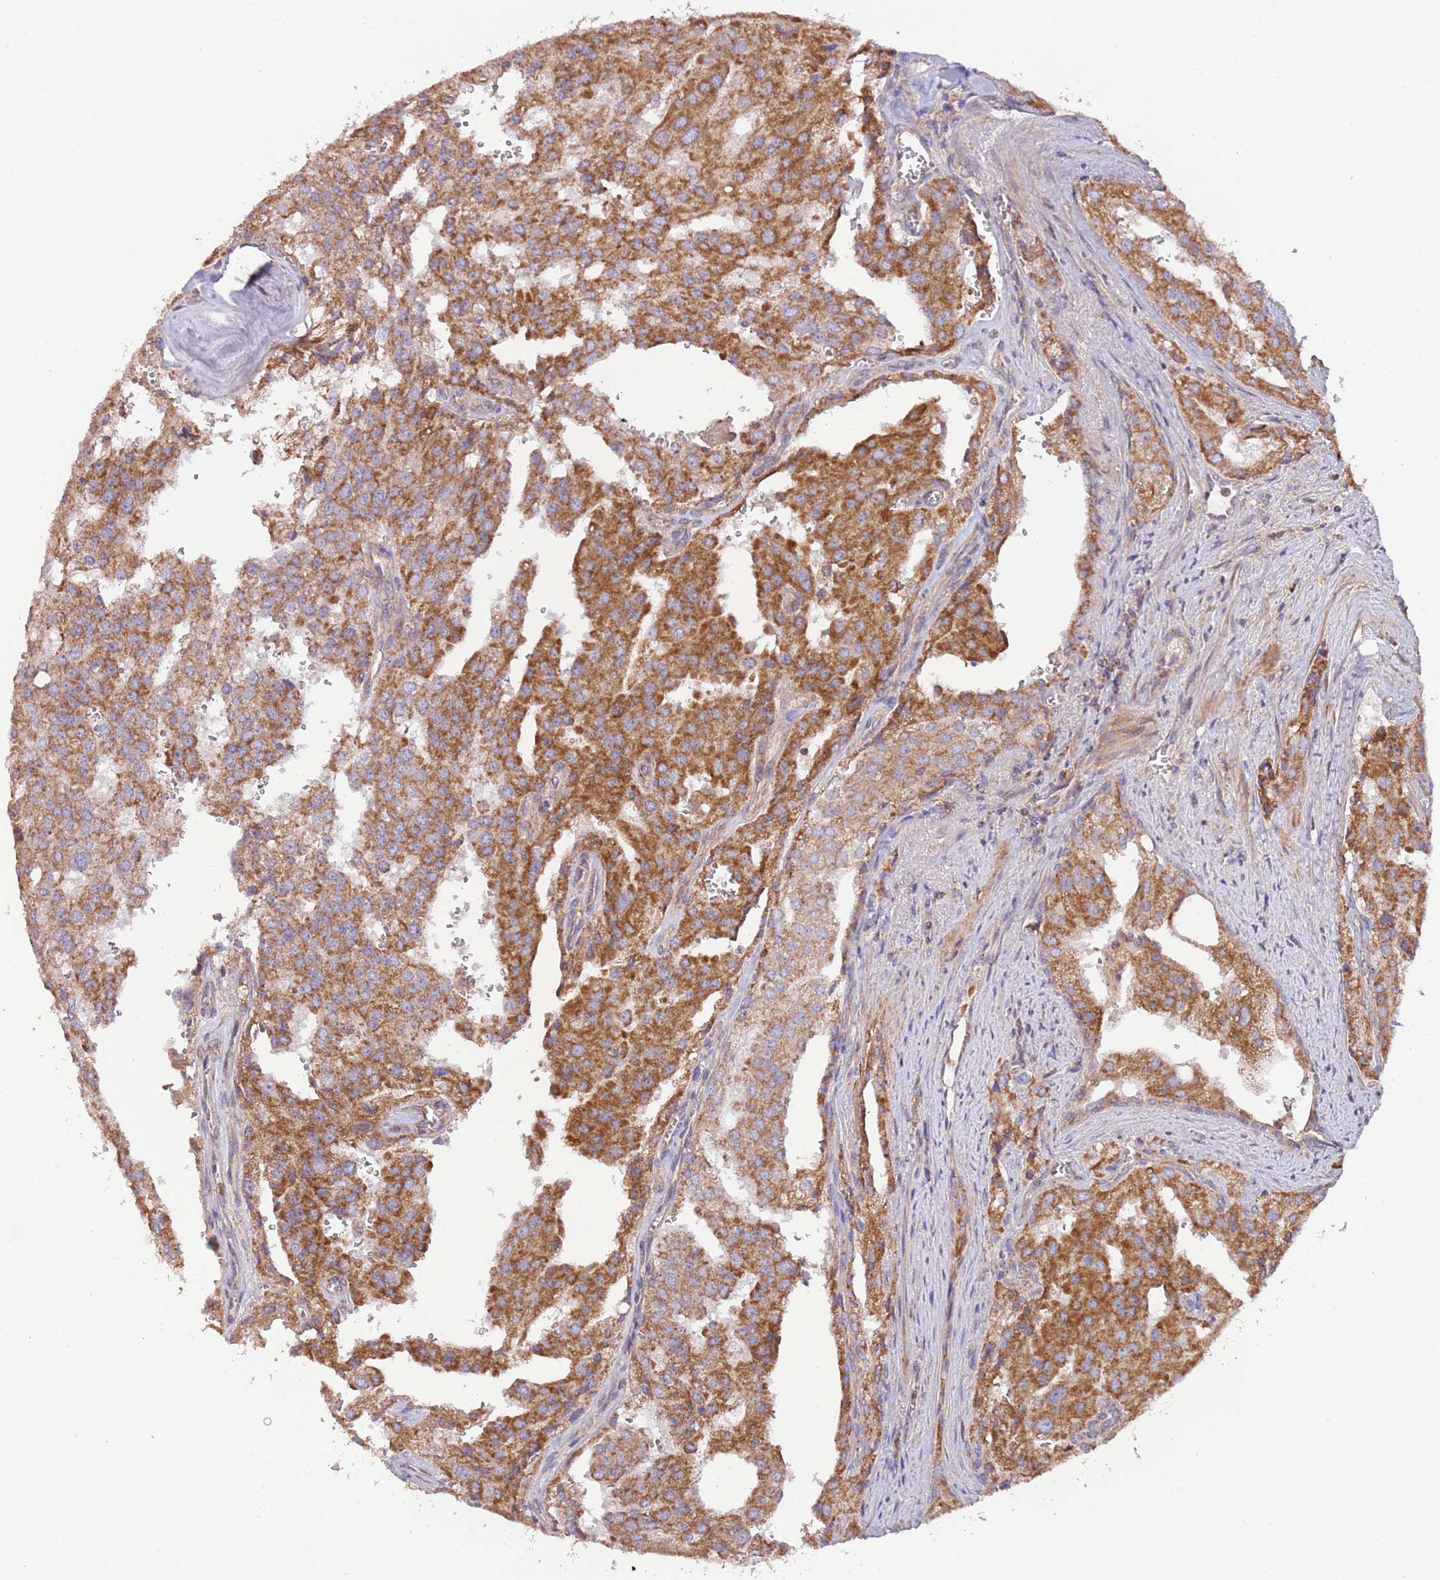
{"staining": {"intensity": "moderate", "quantity": ">75%", "location": "cytoplasmic/membranous"}, "tissue": "prostate cancer", "cell_type": "Tumor cells", "image_type": "cancer", "snomed": [{"axis": "morphology", "description": "Adenocarcinoma, High grade"}, {"axis": "topography", "description": "Prostate"}], "caption": "Human high-grade adenocarcinoma (prostate) stained for a protein (brown) reveals moderate cytoplasmic/membranous positive staining in approximately >75% of tumor cells.", "gene": "DNAJA3", "patient": {"sex": "male", "age": 68}}